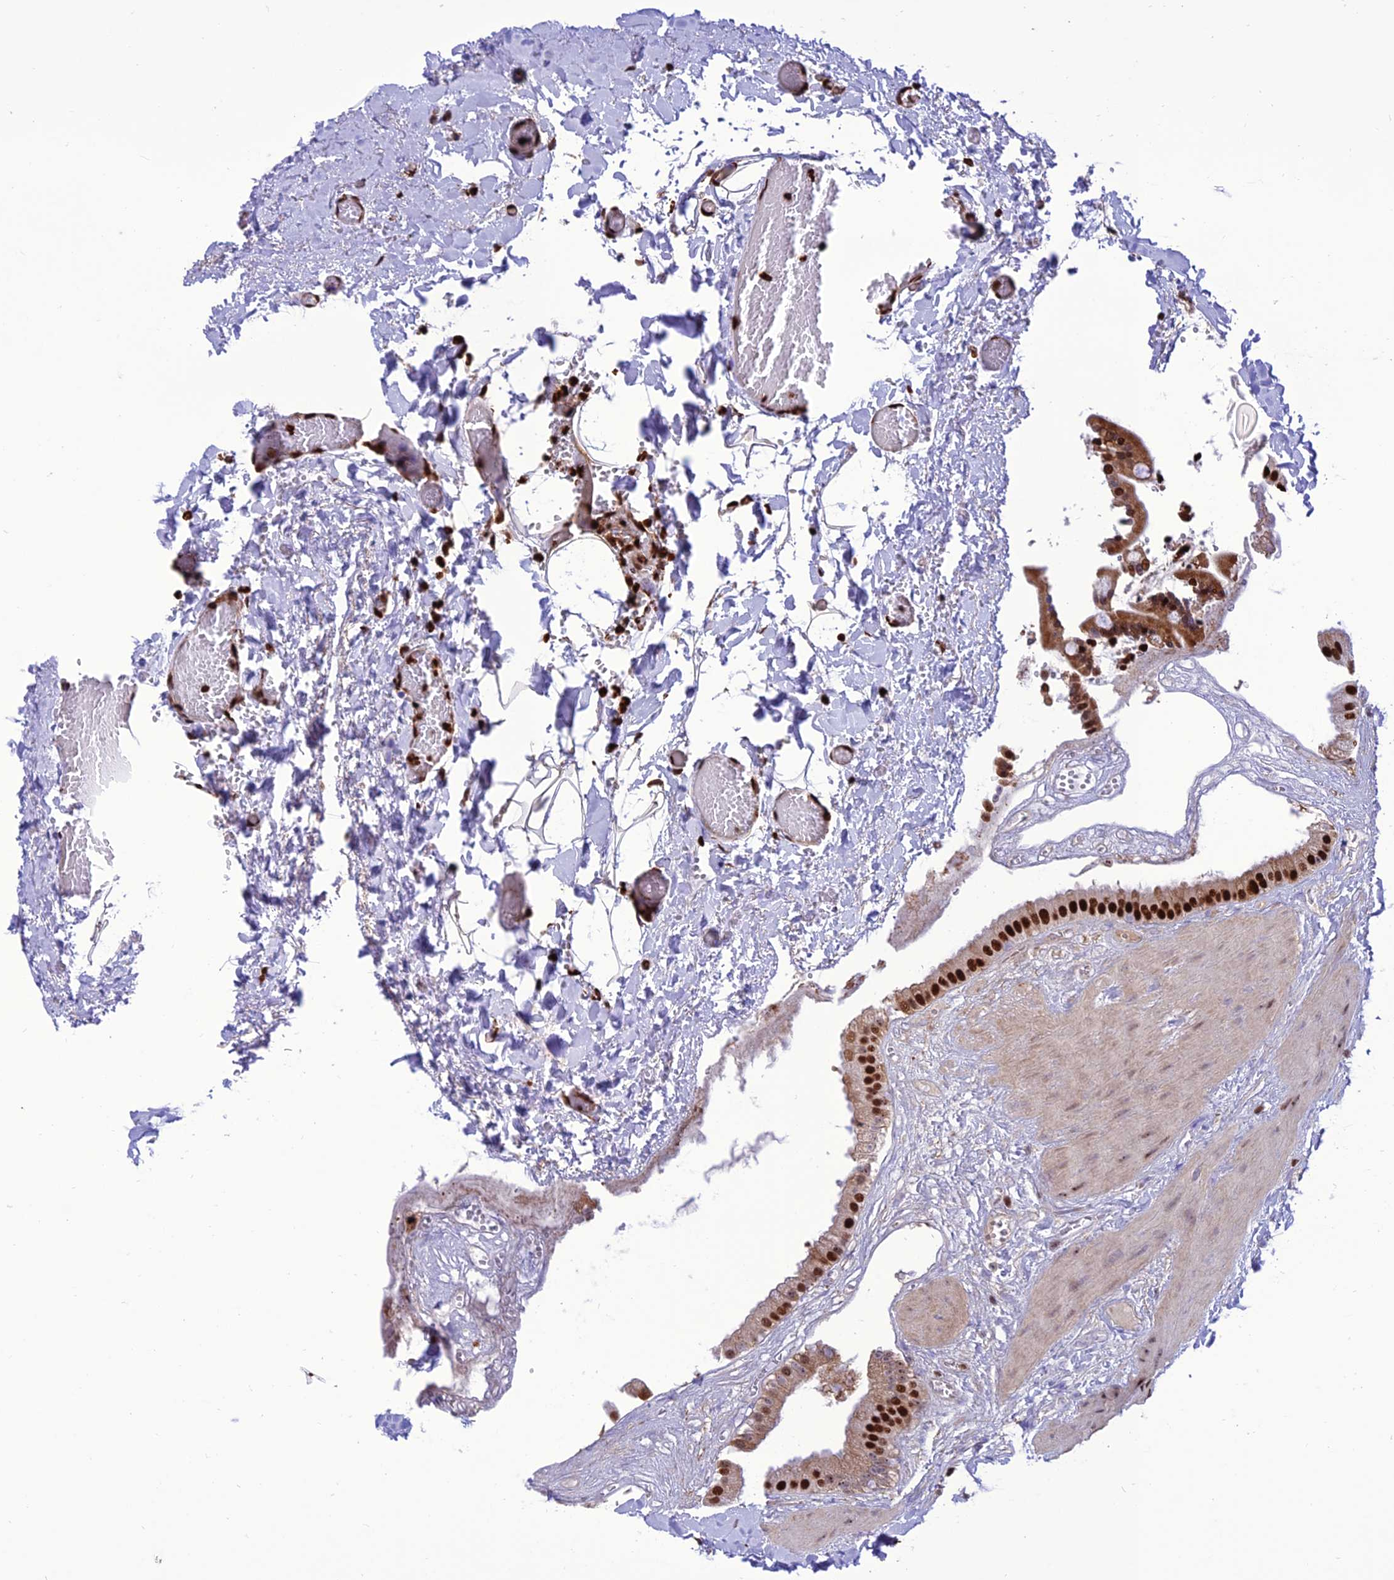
{"staining": {"intensity": "strong", "quantity": ">75%", "location": "nuclear"}, "tissue": "gallbladder", "cell_type": "Glandular cells", "image_type": "normal", "snomed": [{"axis": "morphology", "description": "Normal tissue, NOS"}, {"axis": "topography", "description": "Gallbladder"}], "caption": "Glandular cells demonstrate strong nuclear positivity in approximately >75% of cells in unremarkable gallbladder.", "gene": "INO80E", "patient": {"sex": "male", "age": 55}}